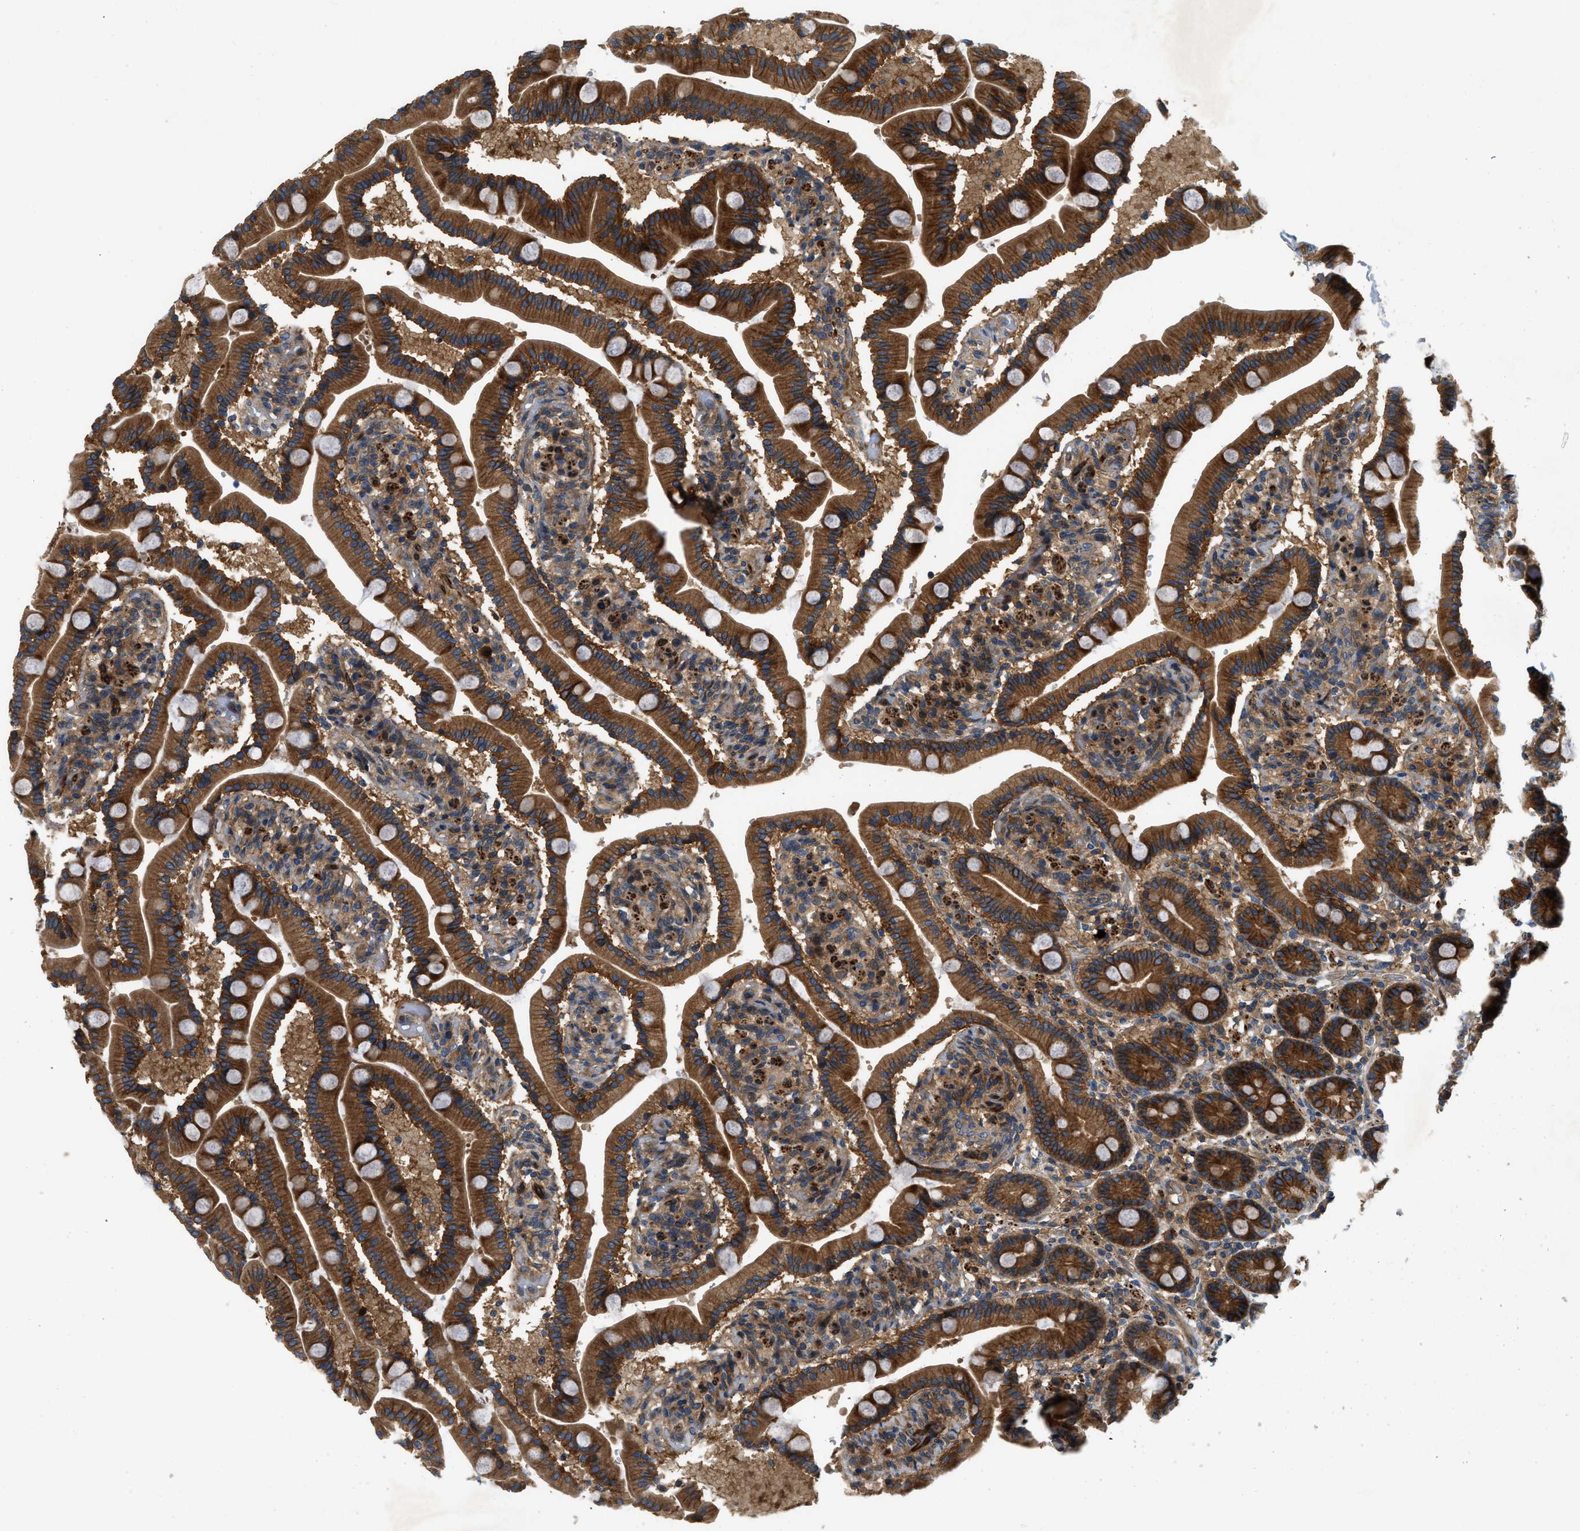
{"staining": {"intensity": "strong", "quantity": ">75%", "location": "cytoplasmic/membranous"}, "tissue": "duodenum", "cell_type": "Glandular cells", "image_type": "normal", "snomed": [{"axis": "morphology", "description": "Normal tissue, NOS"}, {"axis": "topography", "description": "Duodenum"}], "caption": "Immunohistochemical staining of benign human duodenum demonstrates strong cytoplasmic/membranous protein positivity in about >75% of glandular cells. (DAB (3,3'-diaminobenzidine) IHC with brightfield microscopy, high magnification).", "gene": "CNNM3", "patient": {"sex": "male", "age": 54}}